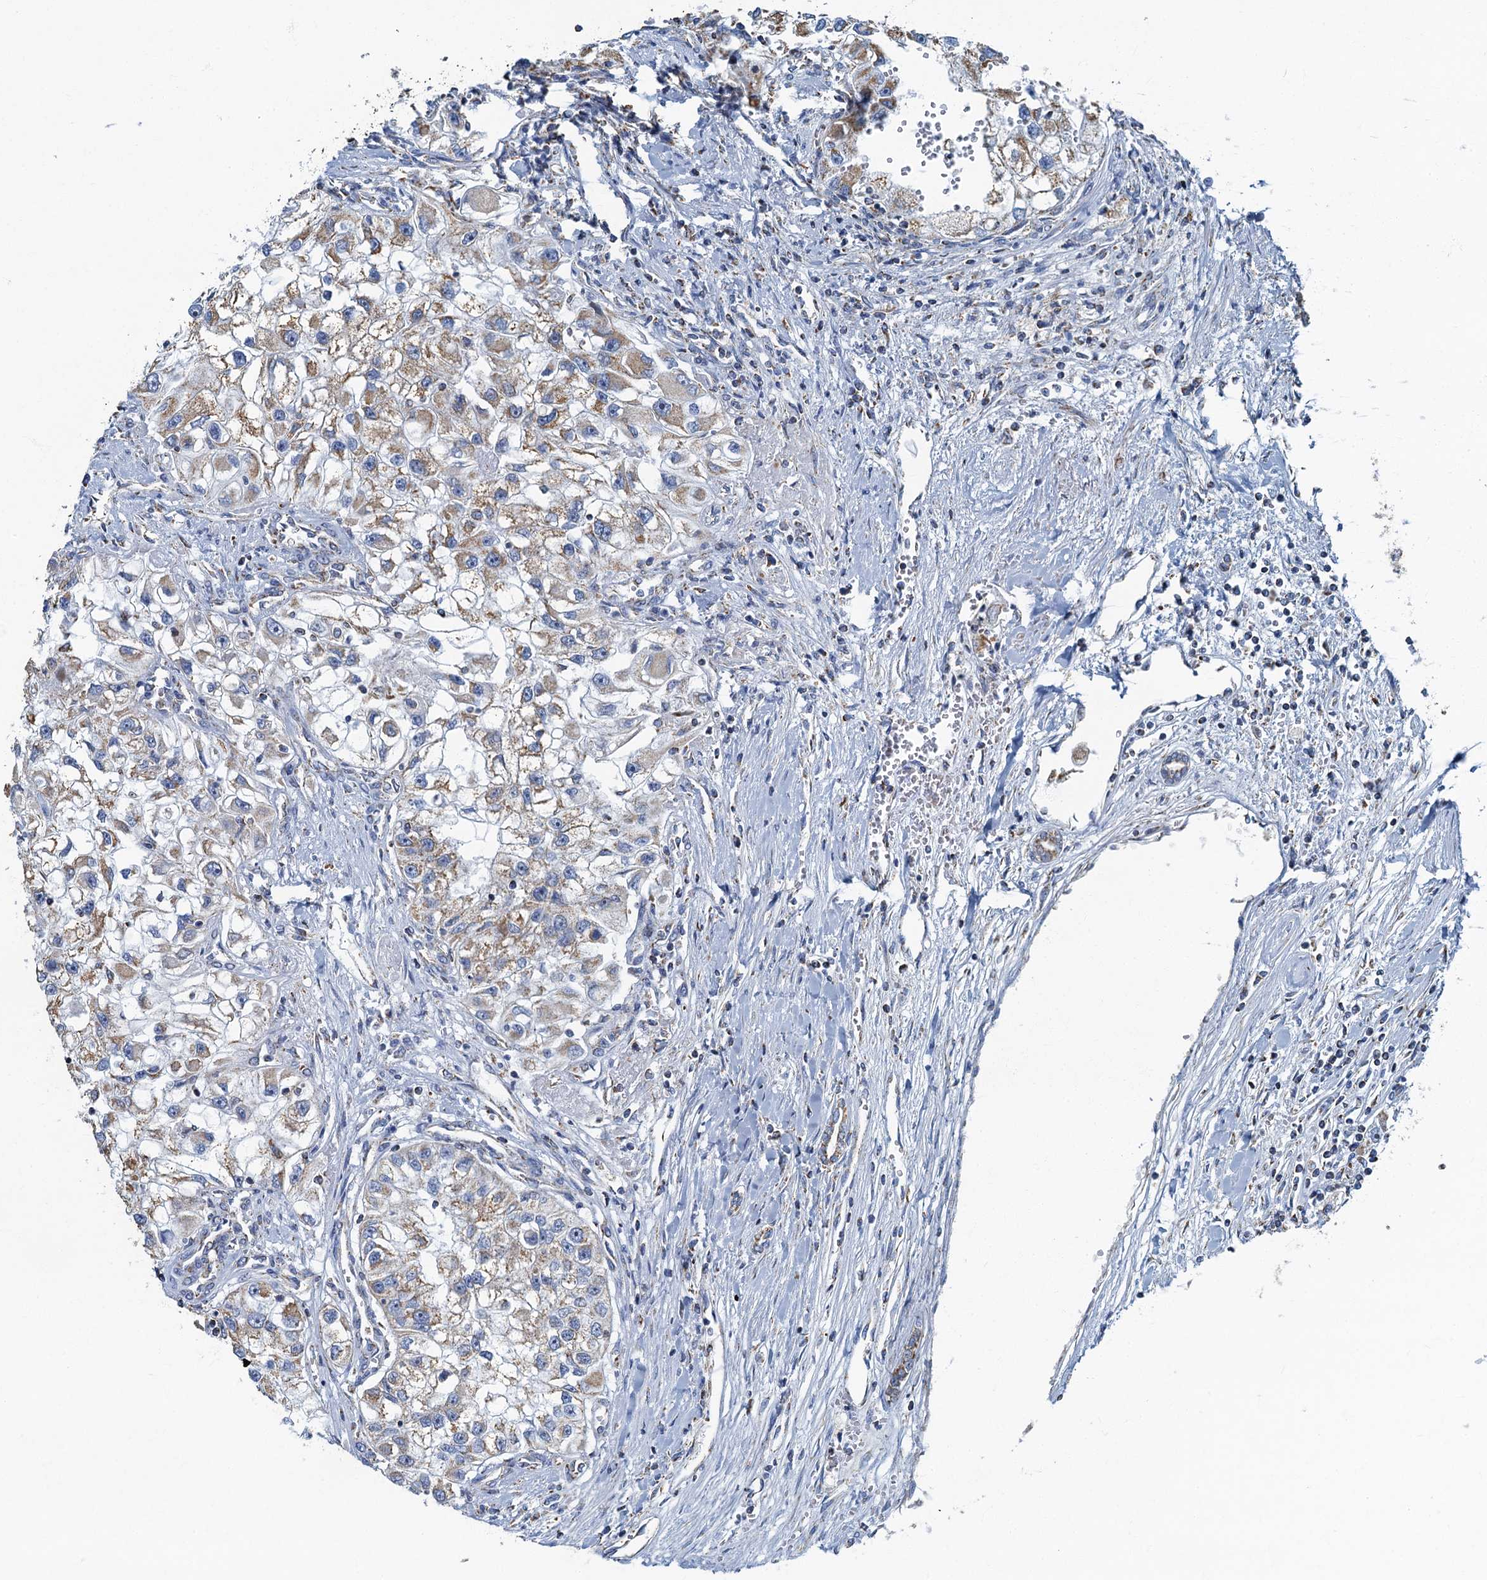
{"staining": {"intensity": "moderate", "quantity": ">75%", "location": "cytoplasmic/membranous"}, "tissue": "renal cancer", "cell_type": "Tumor cells", "image_type": "cancer", "snomed": [{"axis": "morphology", "description": "Adenocarcinoma, NOS"}, {"axis": "topography", "description": "Kidney"}], "caption": "High-power microscopy captured an IHC histopathology image of renal cancer, revealing moderate cytoplasmic/membranous positivity in approximately >75% of tumor cells. (brown staining indicates protein expression, while blue staining denotes nuclei).", "gene": "RAD9B", "patient": {"sex": "male", "age": 63}}